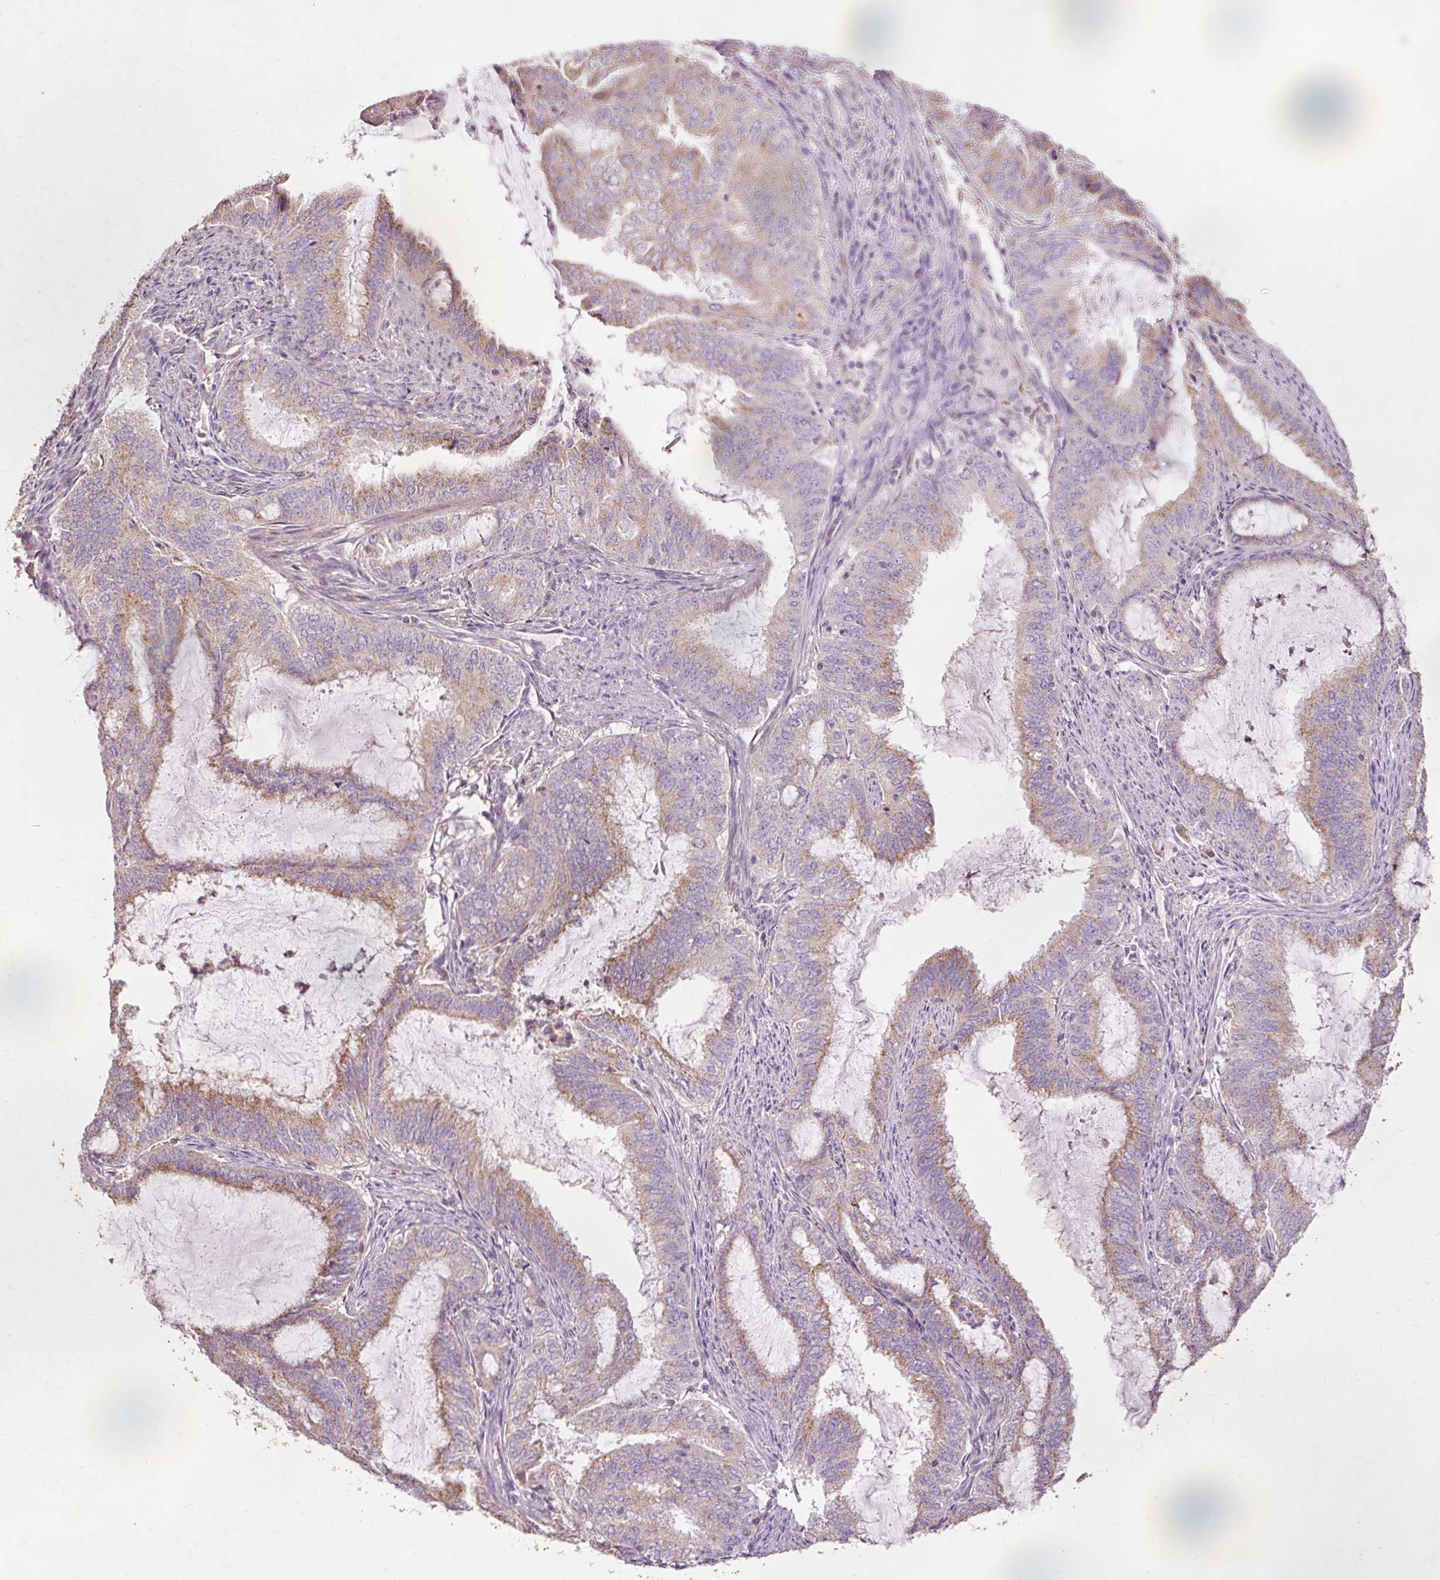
{"staining": {"intensity": "moderate", "quantity": "25%-75%", "location": "cytoplasmic/membranous"}, "tissue": "endometrial cancer", "cell_type": "Tumor cells", "image_type": "cancer", "snomed": [{"axis": "morphology", "description": "Adenocarcinoma, NOS"}, {"axis": "topography", "description": "Endometrium"}], "caption": "Adenocarcinoma (endometrial) stained with immunohistochemistry (IHC) demonstrates moderate cytoplasmic/membranous positivity in about 25%-75% of tumor cells. (DAB IHC with brightfield microscopy, high magnification).", "gene": "PRDX5", "patient": {"sex": "female", "age": 51}}